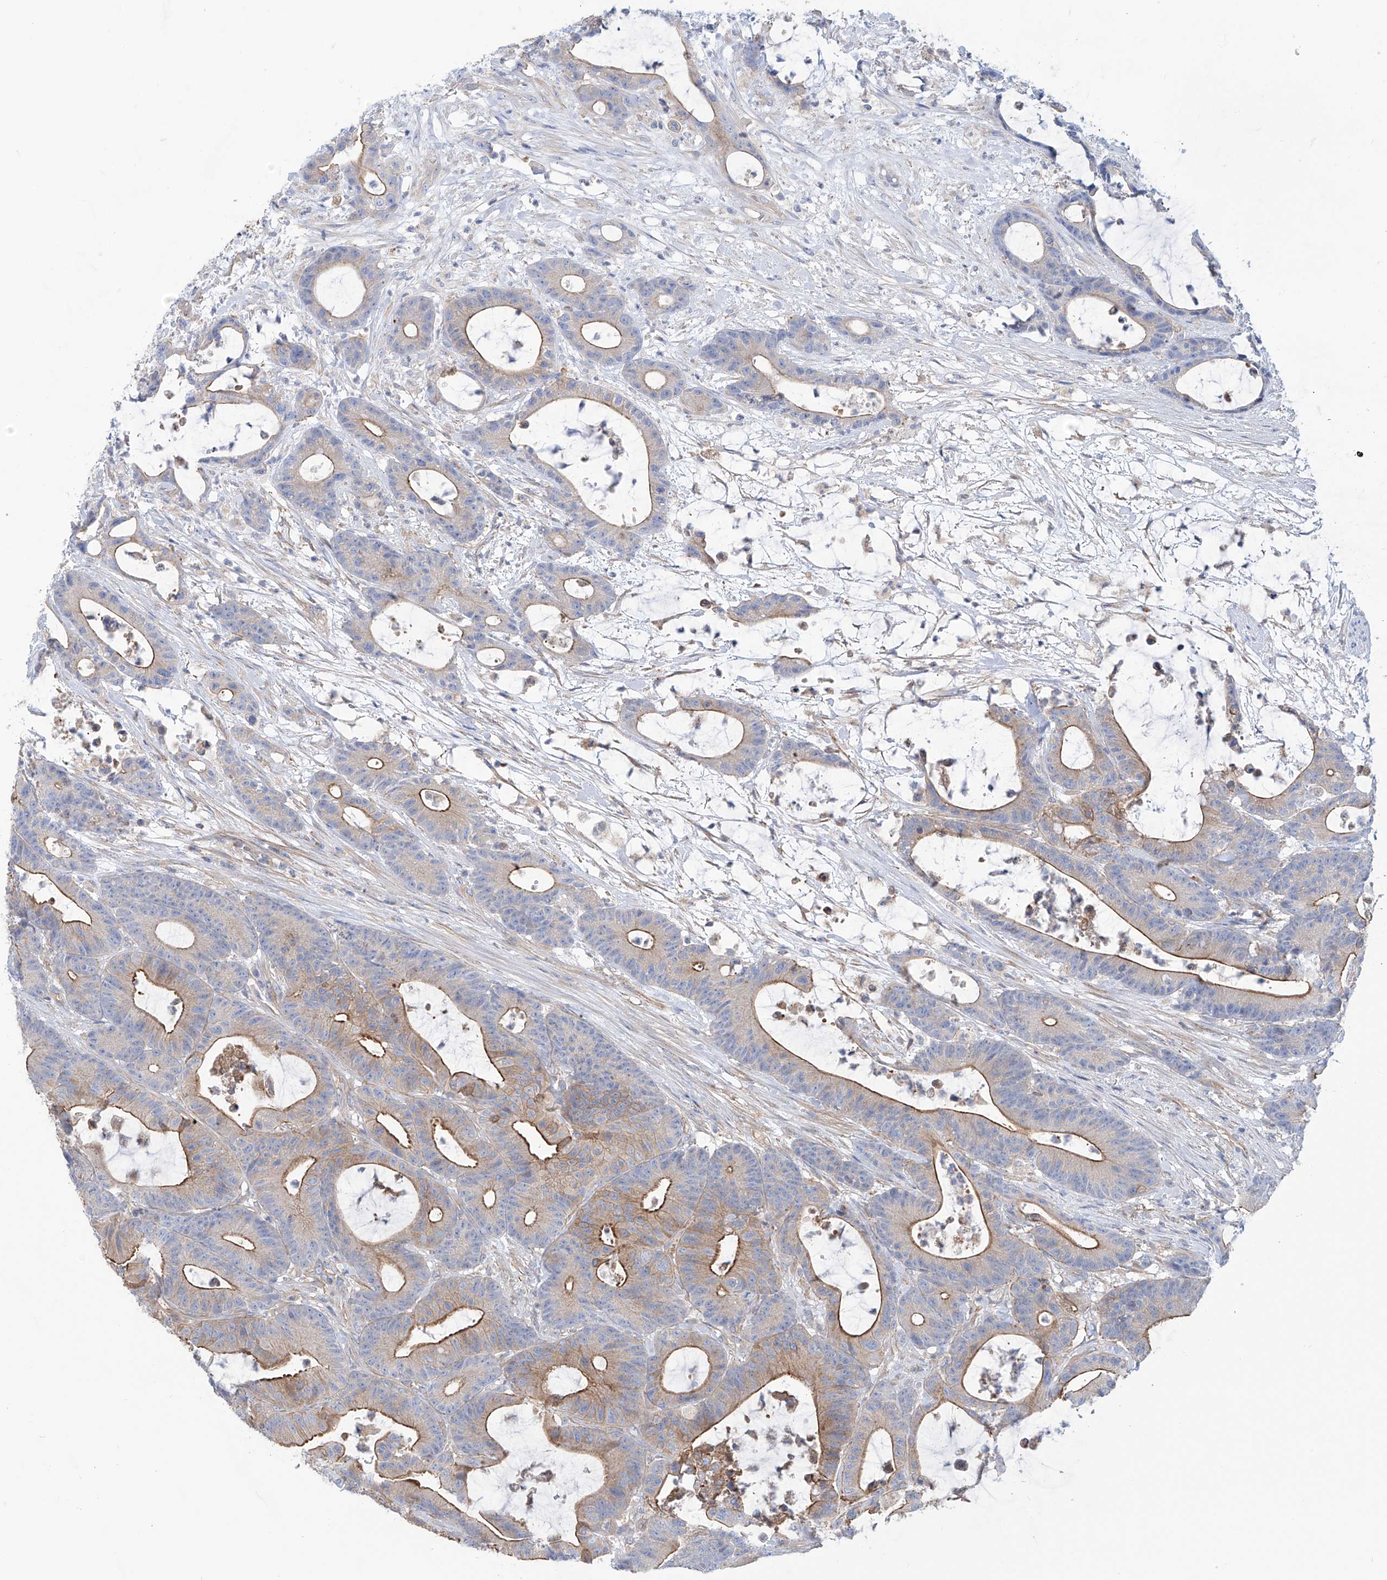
{"staining": {"intensity": "moderate", "quantity": "25%-75%", "location": "cytoplasmic/membranous"}, "tissue": "colorectal cancer", "cell_type": "Tumor cells", "image_type": "cancer", "snomed": [{"axis": "morphology", "description": "Adenocarcinoma, NOS"}, {"axis": "topography", "description": "Colon"}], "caption": "A photomicrograph of colorectal cancer stained for a protein exhibits moderate cytoplasmic/membranous brown staining in tumor cells. The protein of interest is shown in brown color, while the nuclei are stained blue.", "gene": "TMEM209", "patient": {"sex": "female", "age": 84}}